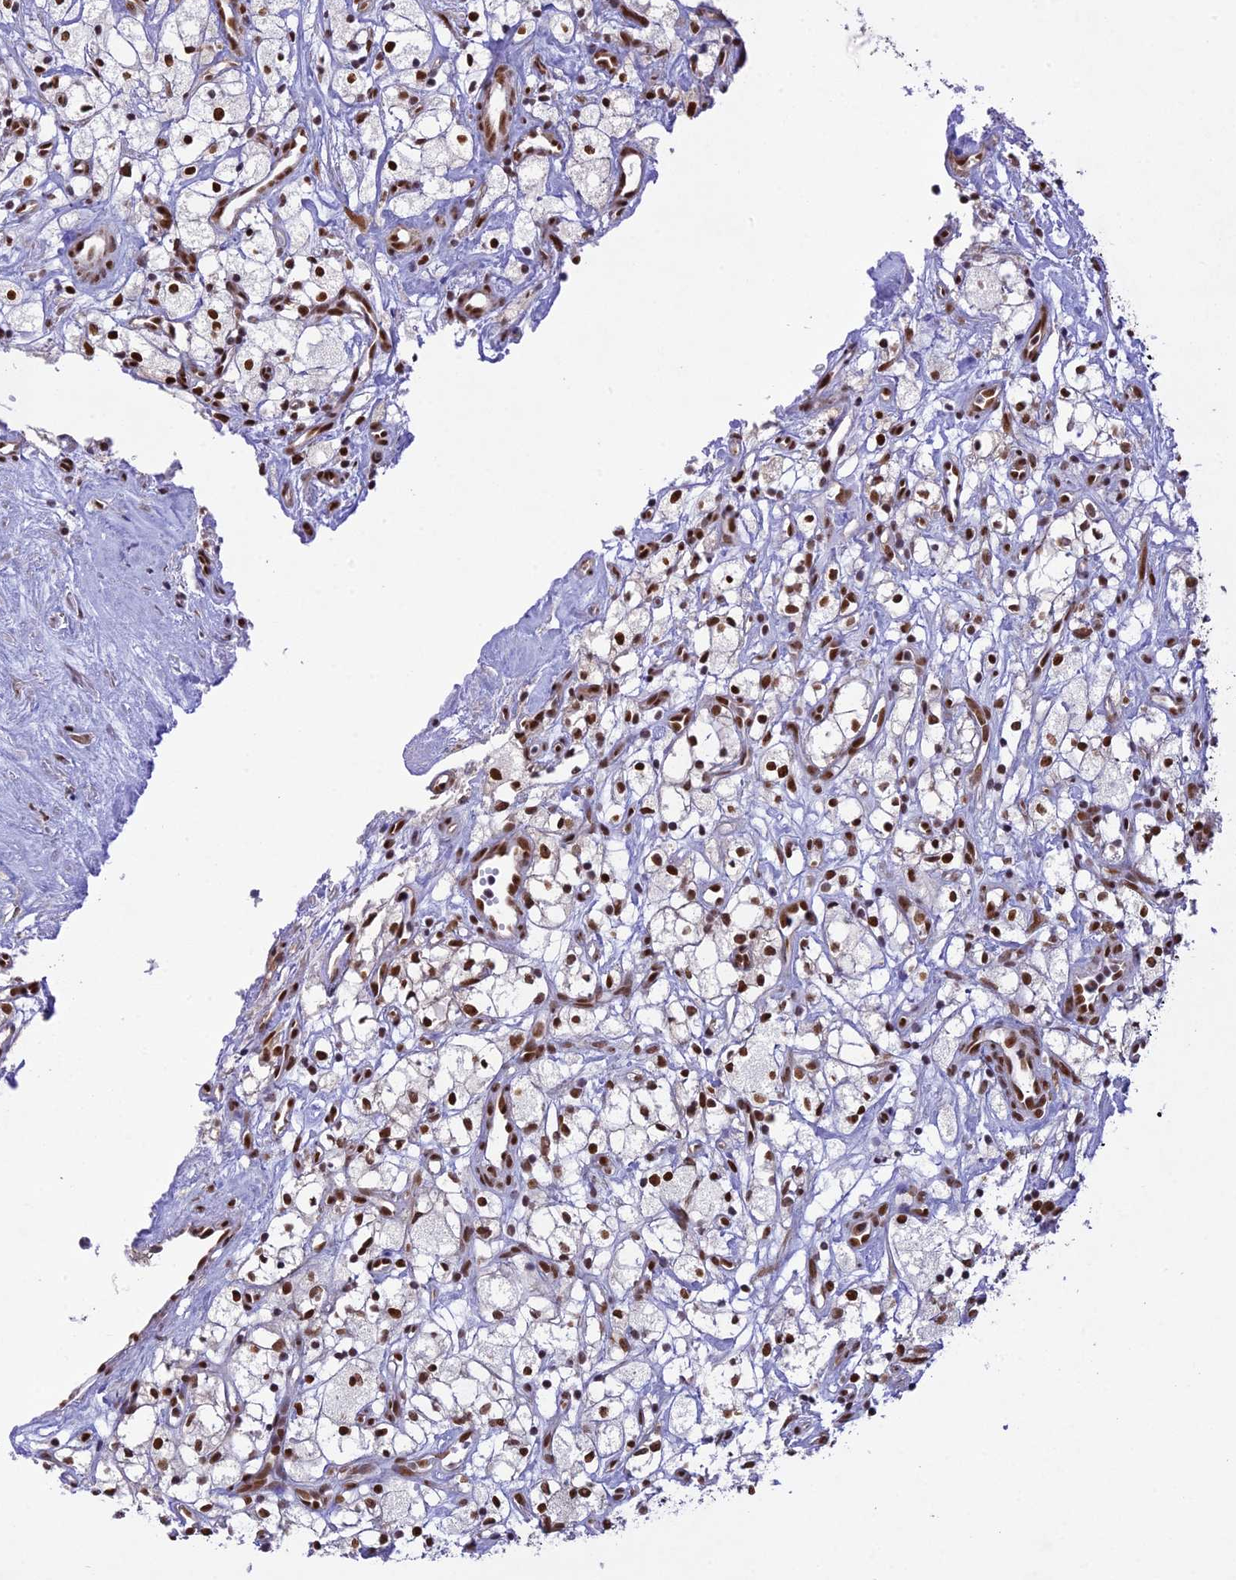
{"staining": {"intensity": "strong", "quantity": ">75%", "location": "nuclear"}, "tissue": "renal cancer", "cell_type": "Tumor cells", "image_type": "cancer", "snomed": [{"axis": "morphology", "description": "Adenocarcinoma, NOS"}, {"axis": "topography", "description": "Kidney"}], "caption": "A photomicrograph showing strong nuclear expression in approximately >75% of tumor cells in adenocarcinoma (renal), as visualized by brown immunohistochemical staining.", "gene": "DDX1", "patient": {"sex": "male", "age": 59}}